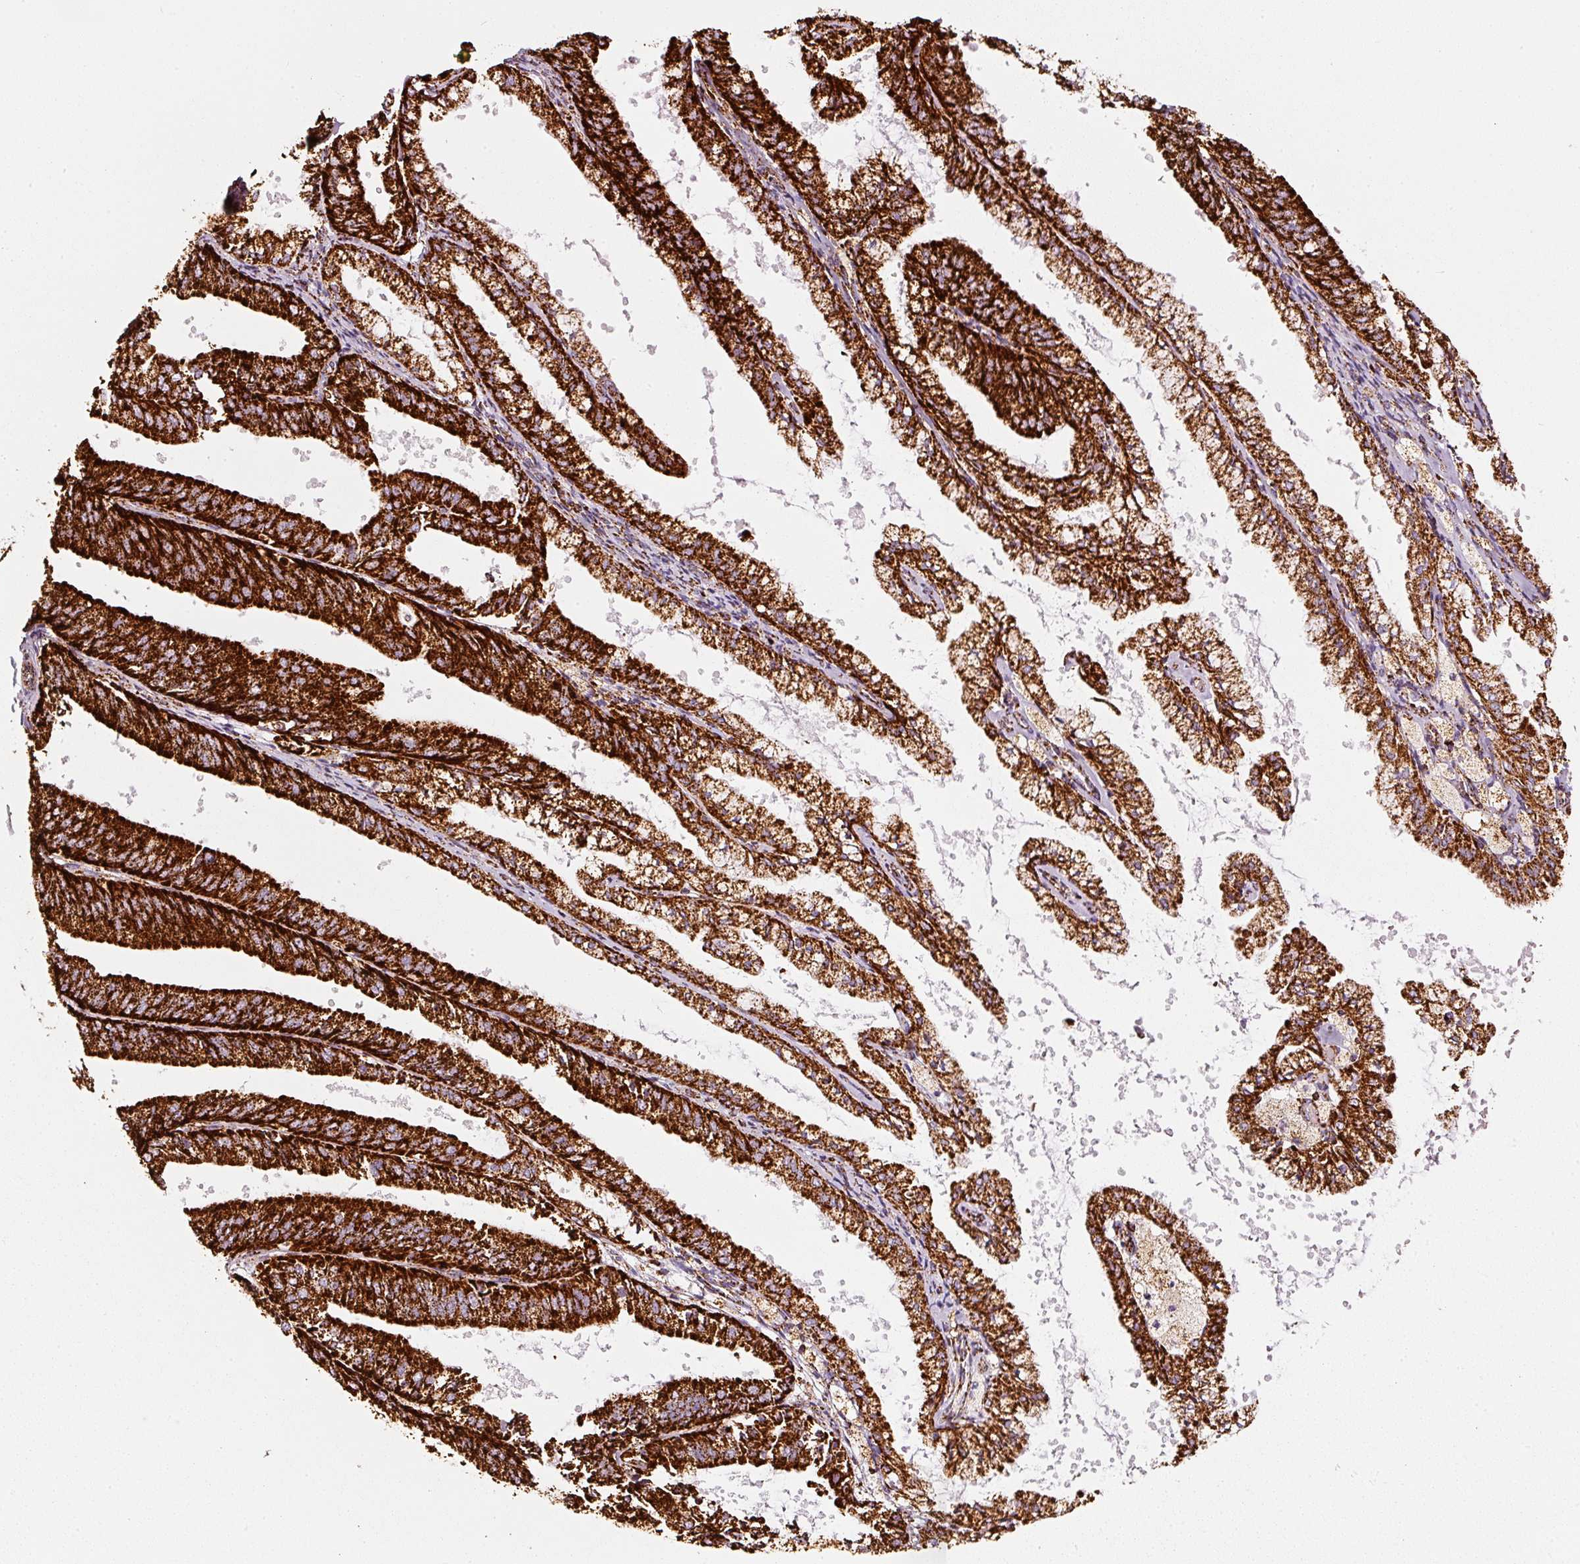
{"staining": {"intensity": "strong", "quantity": ">75%", "location": "cytoplasmic/membranous"}, "tissue": "endometrial cancer", "cell_type": "Tumor cells", "image_type": "cancer", "snomed": [{"axis": "morphology", "description": "Adenocarcinoma, NOS"}, {"axis": "topography", "description": "Endometrium"}], "caption": "Immunohistochemistry (IHC) image of neoplastic tissue: endometrial adenocarcinoma stained using IHC shows high levels of strong protein expression localized specifically in the cytoplasmic/membranous of tumor cells, appearing as a cytoplasmic/membranous brown color.", "gene": "MT-CO2", "patient": {"sex": "female", "age": 63}}